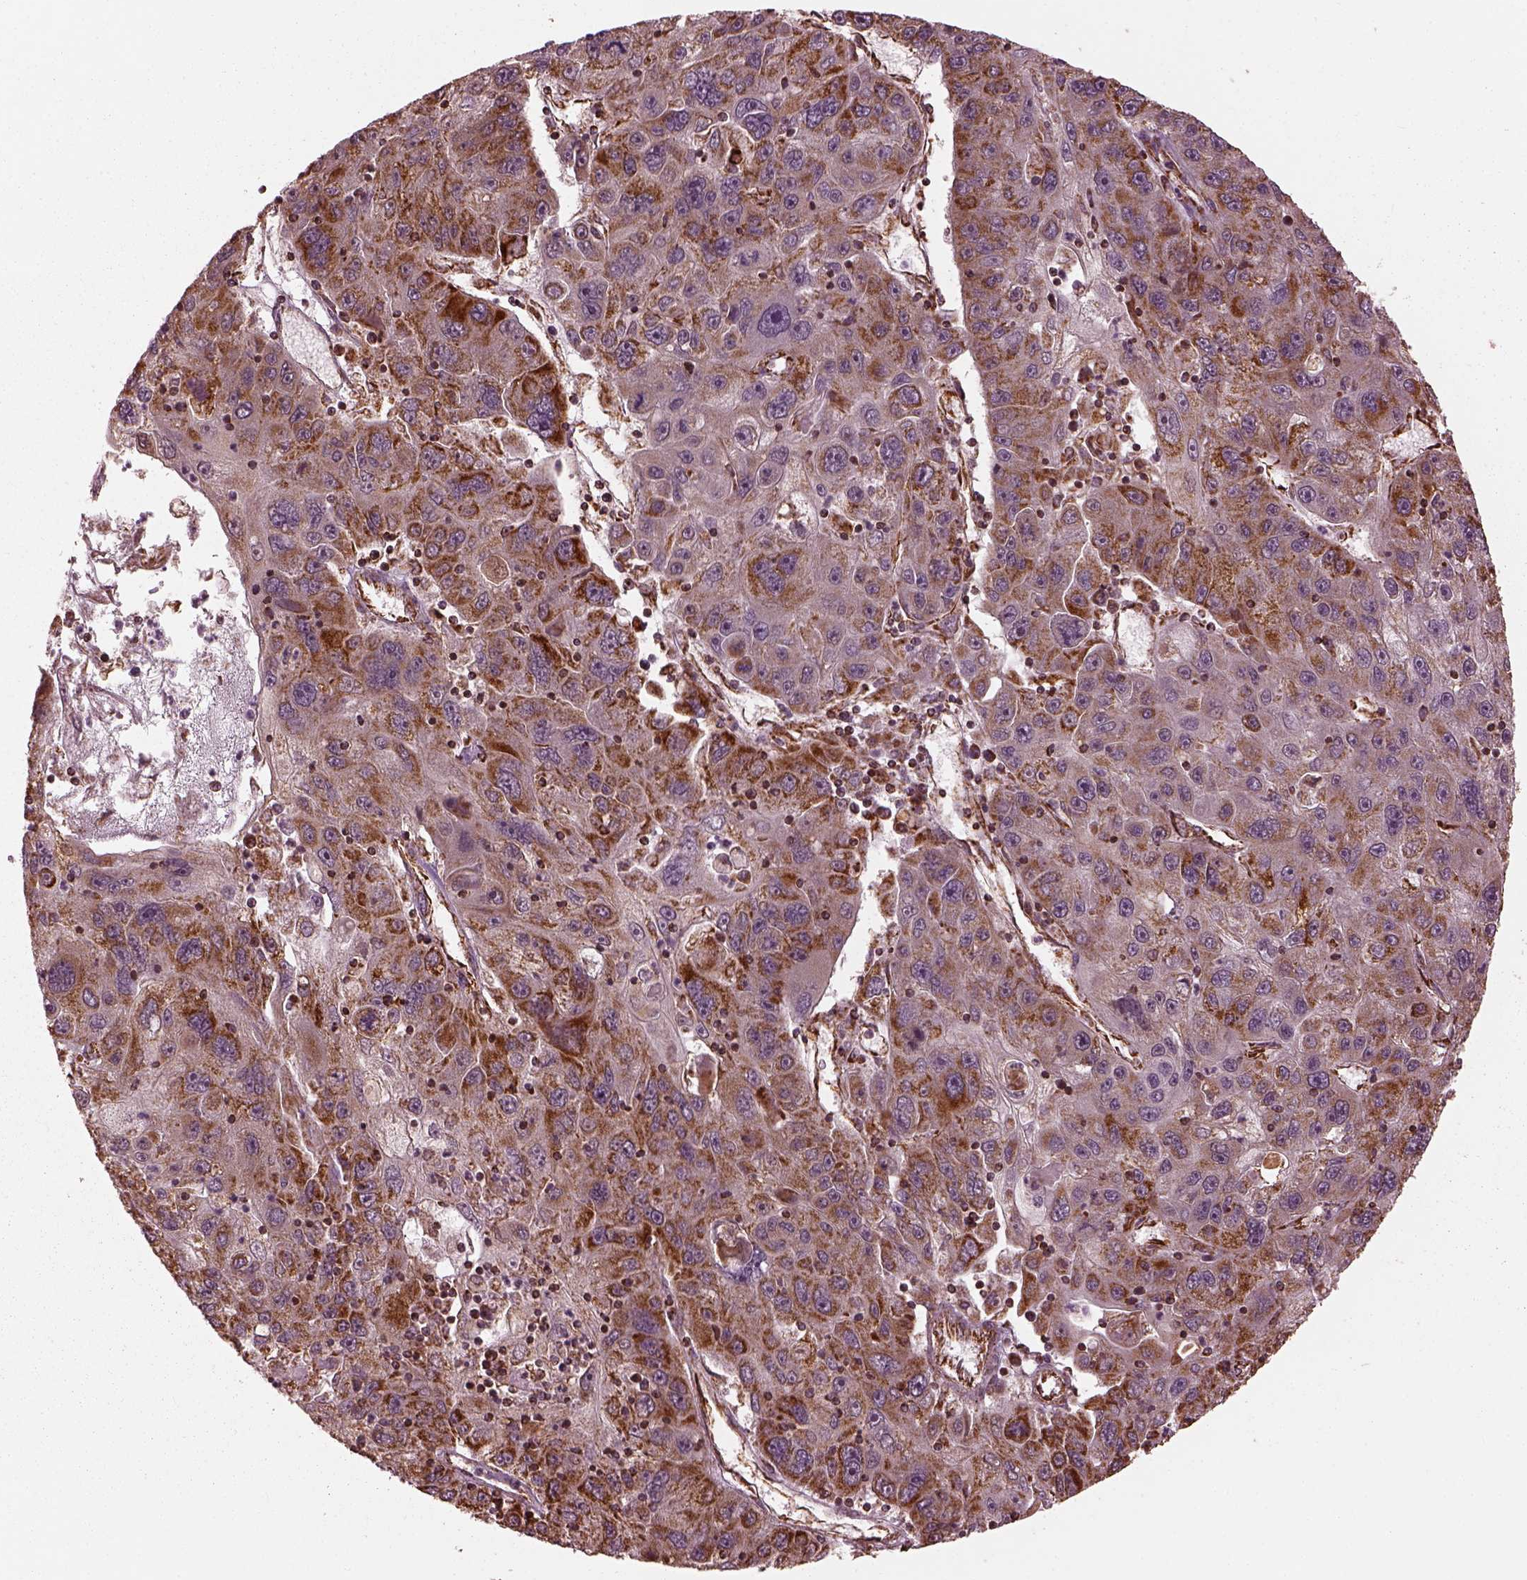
{"staining": {"intensity": "strong", "quantity": "25%-75%", "location": "cytoplasmic/membranous"}, "tissue": "stomach cancer", "cell_type": "Tumor cells", "image_type": "cancer", "snomed": [{"axis": "morphology", "description": "Adenocarcinoma, NOS"}, {"axis": "topography", "description": "Stomach"}], "caption": "About 25%-75% of tumor cells in human stomach cancer reveal strong cytoplasmic/membranous protein positivity as visualized by brown immunohistochemical staining.", "gene": "NDUFB10", "patient": {"sex": "male", "age": 56}}